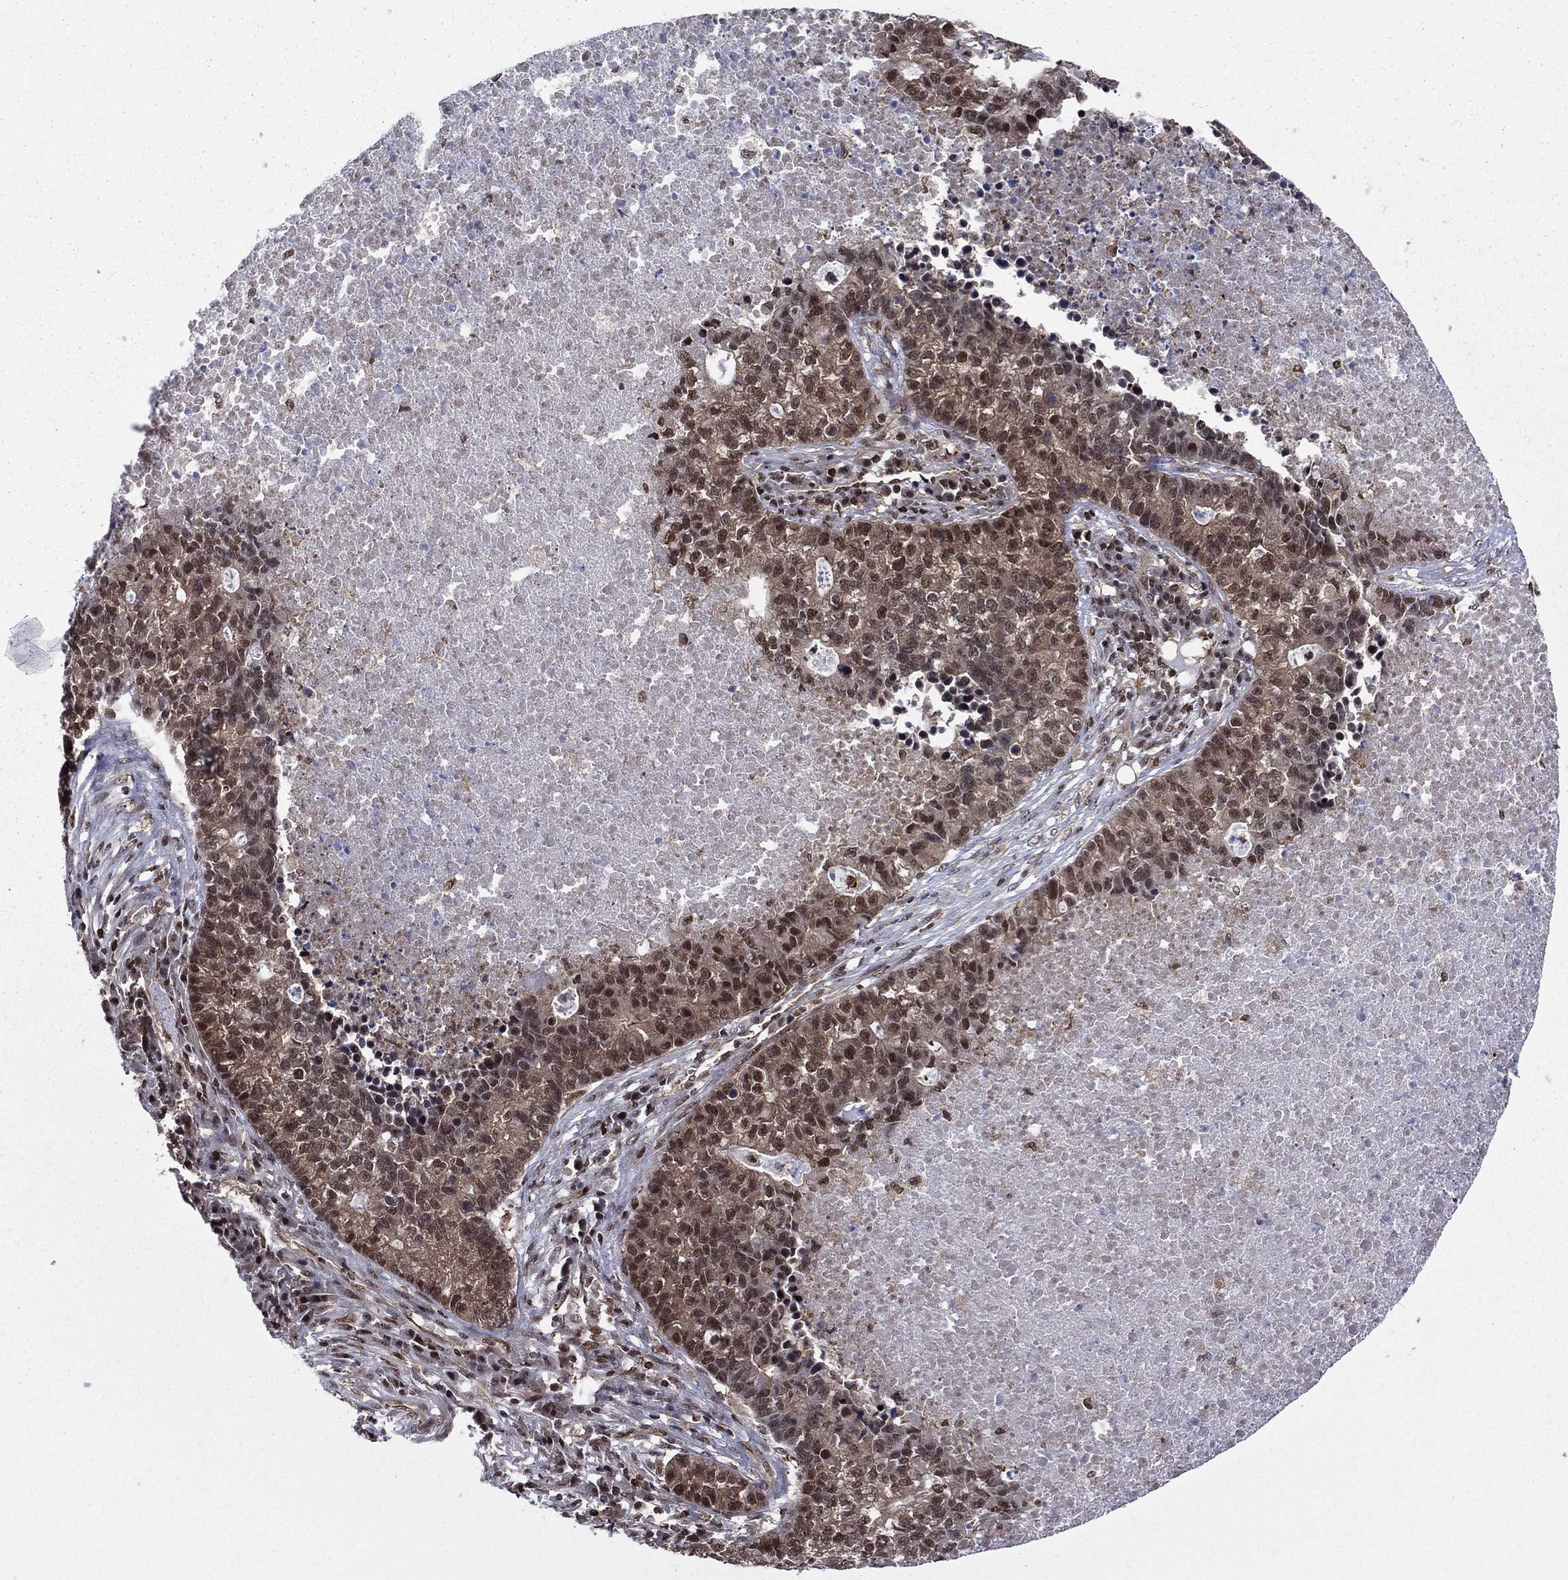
{"staining": {"intensity": "moderate", "quantity": "25%-75%", "location": "nuclear"}, "tissue": "lung cancer", "cell_type": "Tumor cells", "image_type": "cancer", "snomed": [{"axis": "morphology", "description": "Adenocarcinoma, NOS"}, {"axis": "topography", "description": "Lung"}], "caption": "Approximately 25%-75% of tumor cells in human lung cancer (adenocarcinoma) reveal moderate nuclear protein positivity as visualized by brown immunohistochemical staining.", "gene": "PSMD2", "patient": {"sex": "male", "age": 57}}